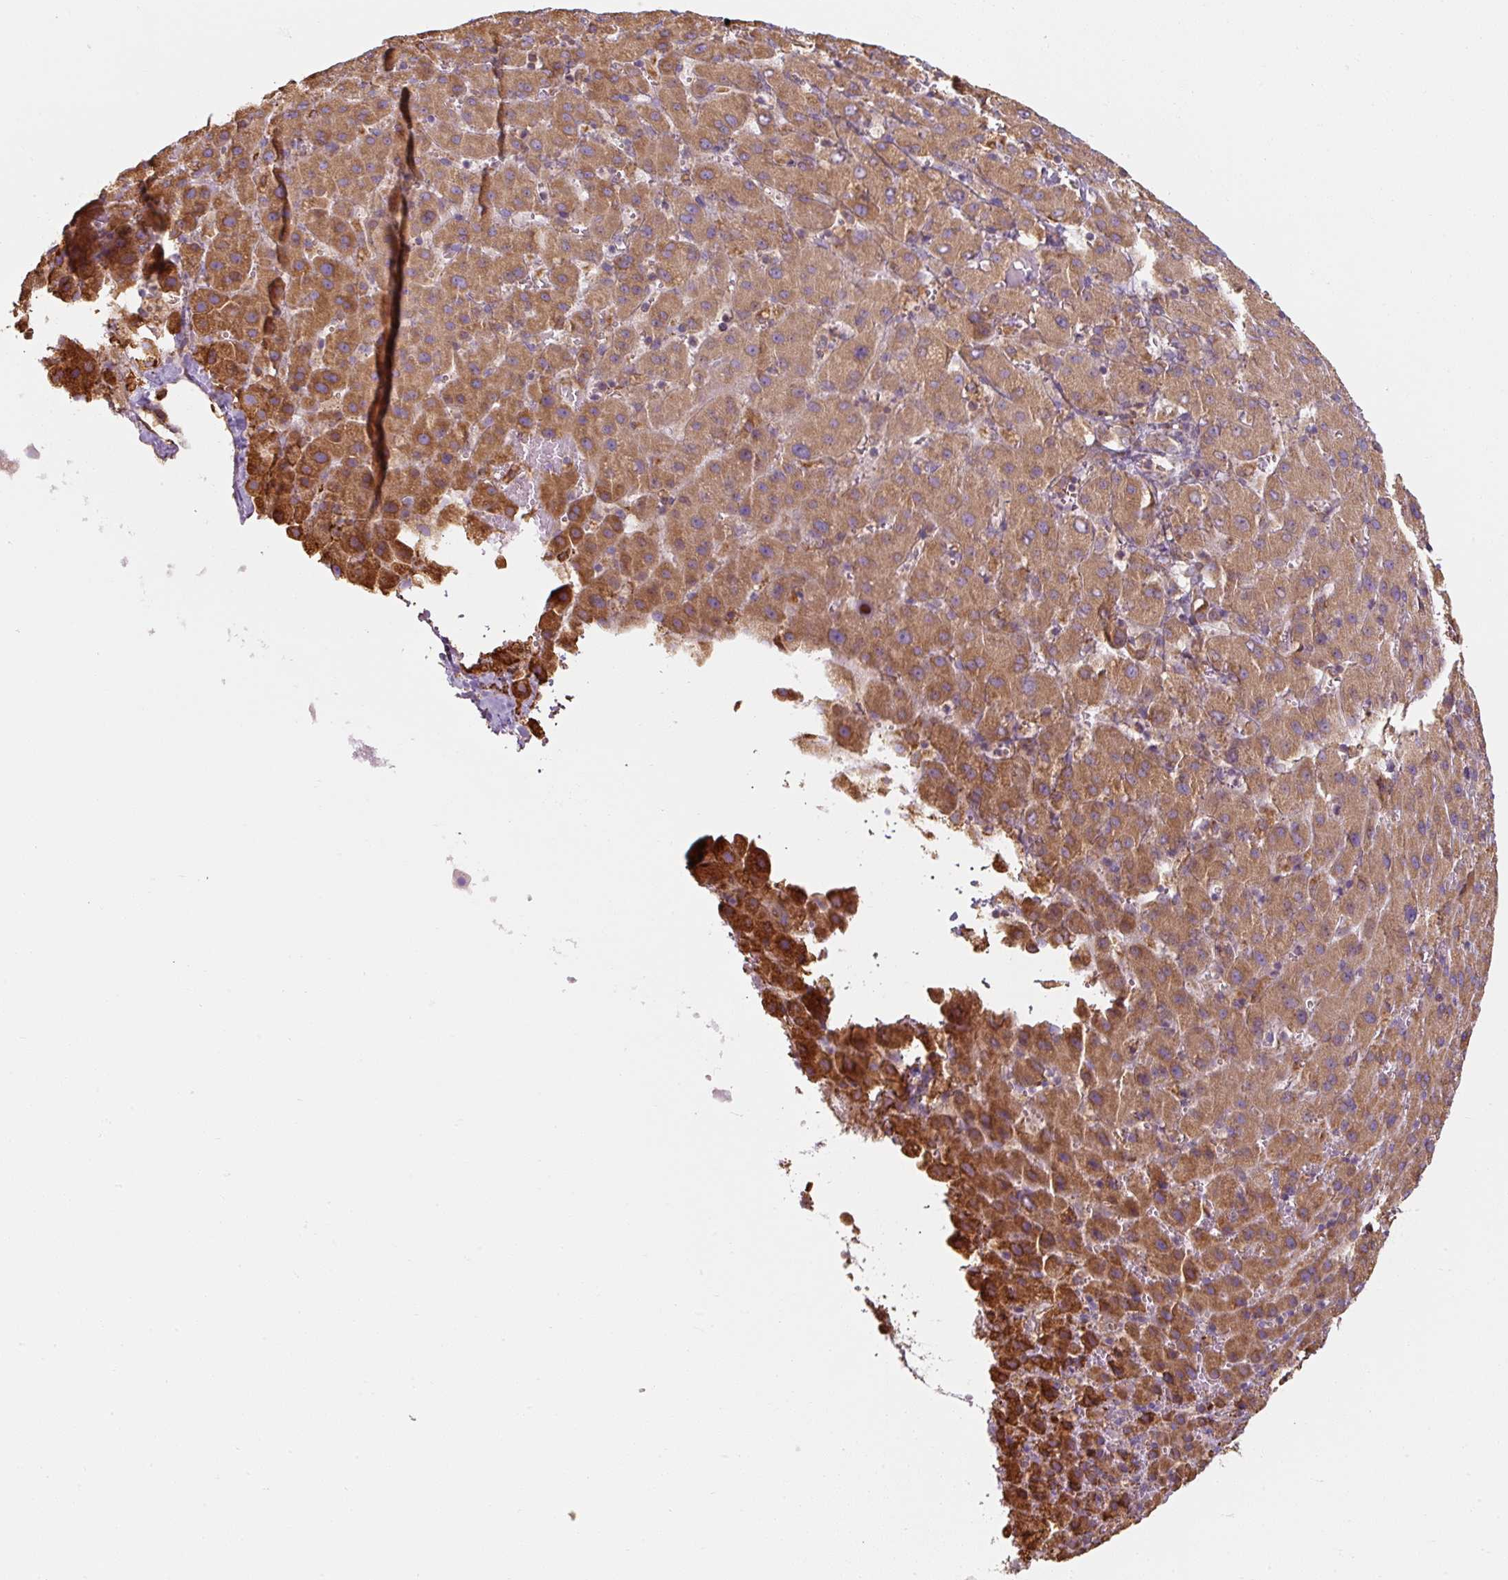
{"staining": {"intensity": "moderate", "quantity": ">75%", "location": "cytoplasmic/membranous"}, "tissue": "liver cancer", "cell_type": "Tumor cells", "image_type": "cancer", "snomed": [{"axis": "morphology", "description": "Carcinoma, Hepatocellular, NOS"}, {"axis": "topography", "description": "Liver"}], "caption": "A medium amount of moderate cytoplasmic/membranous staining is present in about >75% of tumor cells in liver cancer (hepatocellular carcinoma) tissue.", "gene": "PRKCSH", "patient": {"sex": "female", "age": 58}}